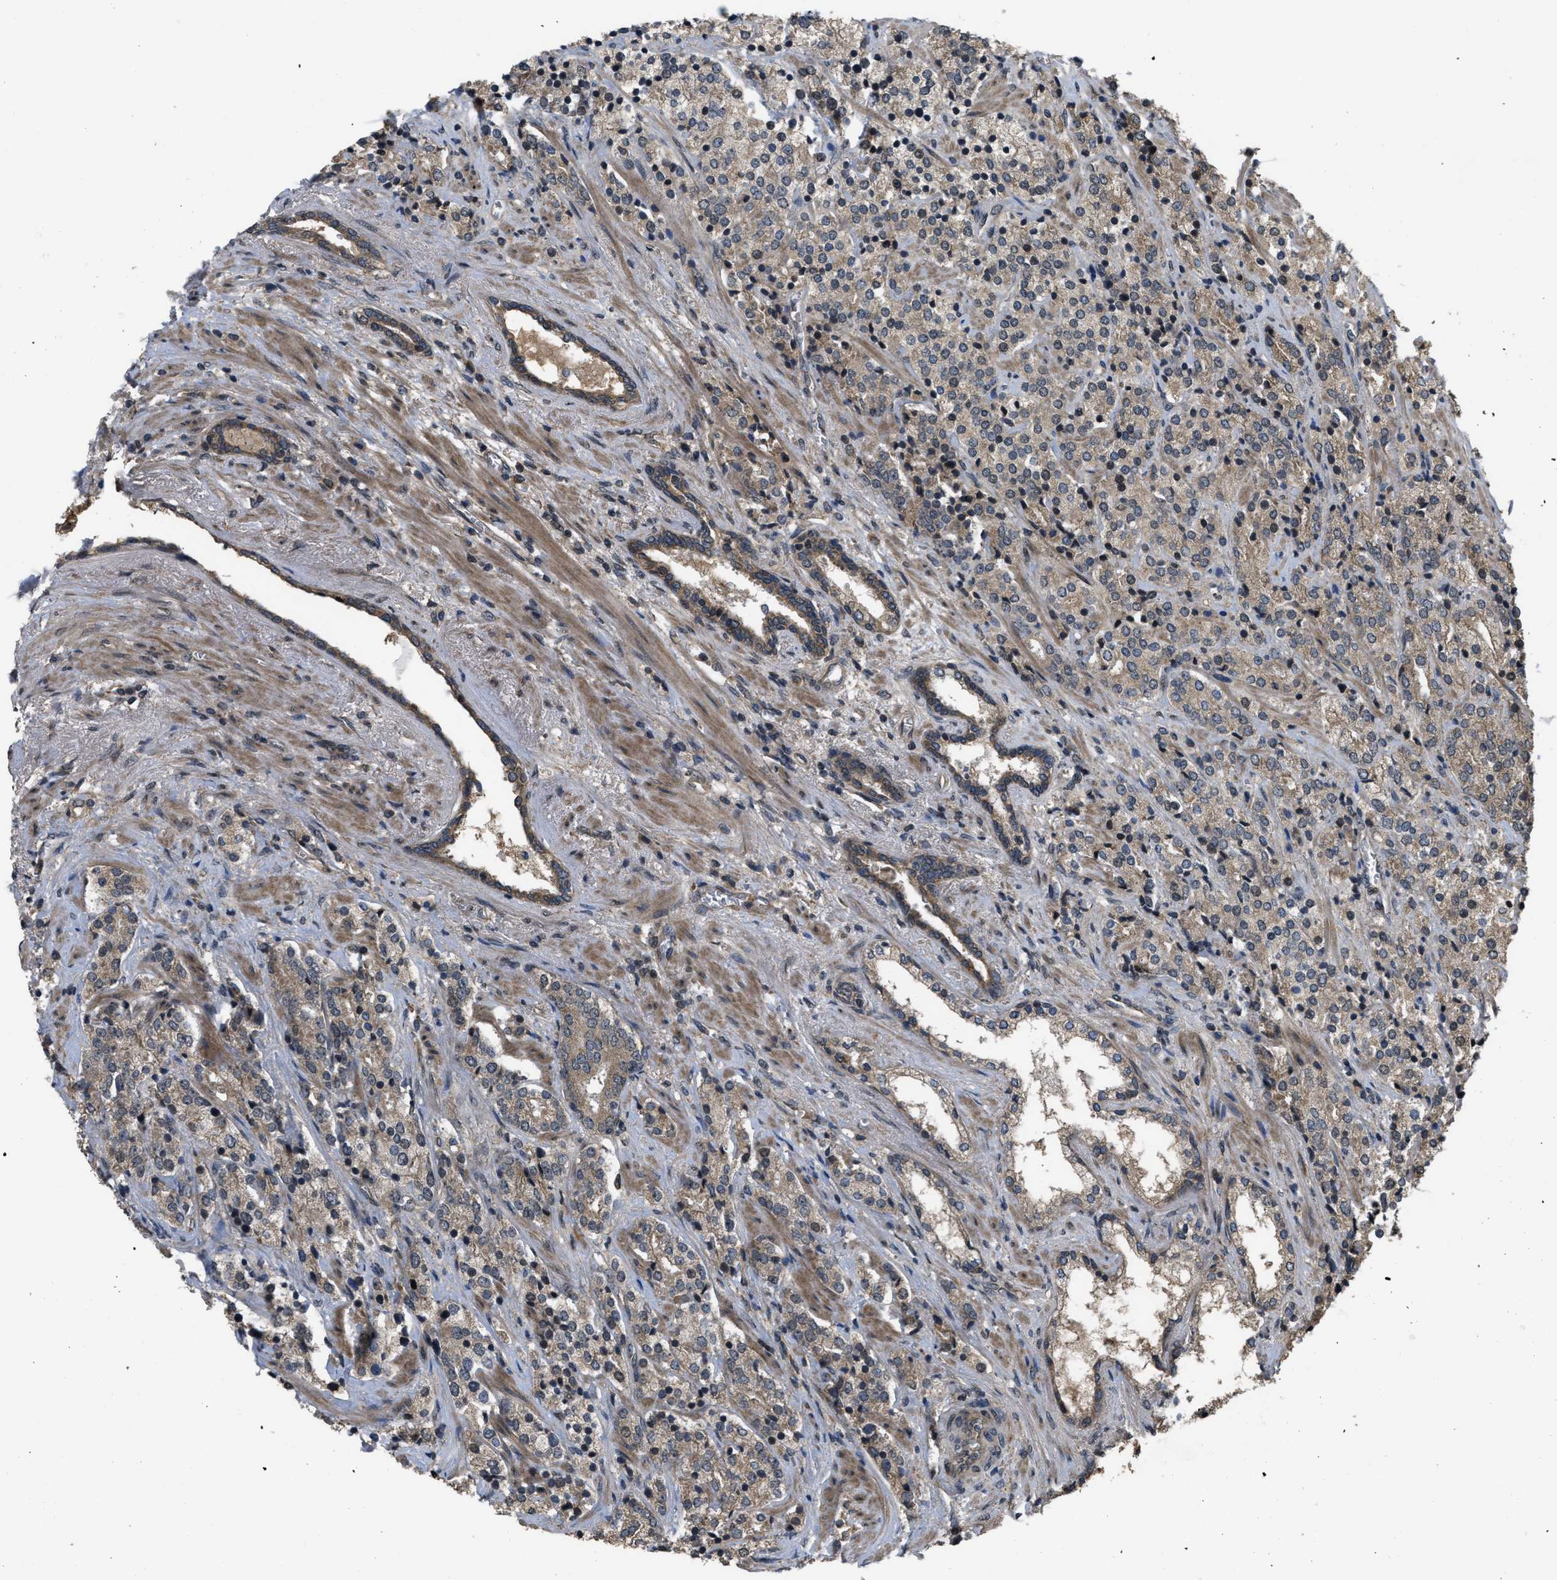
{"staining": {"intensity": "weak", "quantity": ">75%", "location": "cytoplasmic/membranous"}, "tissue": "prostate cancer", "cell_type": "Tumor cells", "image_type": "cancer", "snomed": [{"axis": "morphology", "description": "Adenocarcinoma, High grade"}, {"axis": "topography", "description": "Prostate"}], "caption": "About >75% of tumor cells in prostate cancer display weak cytoplasmic/membranous protein positivity as visualized by brown immunohistochemical staining.", "gene": "SPTLC1", "patient": {"sex": "male", "age": 71}}